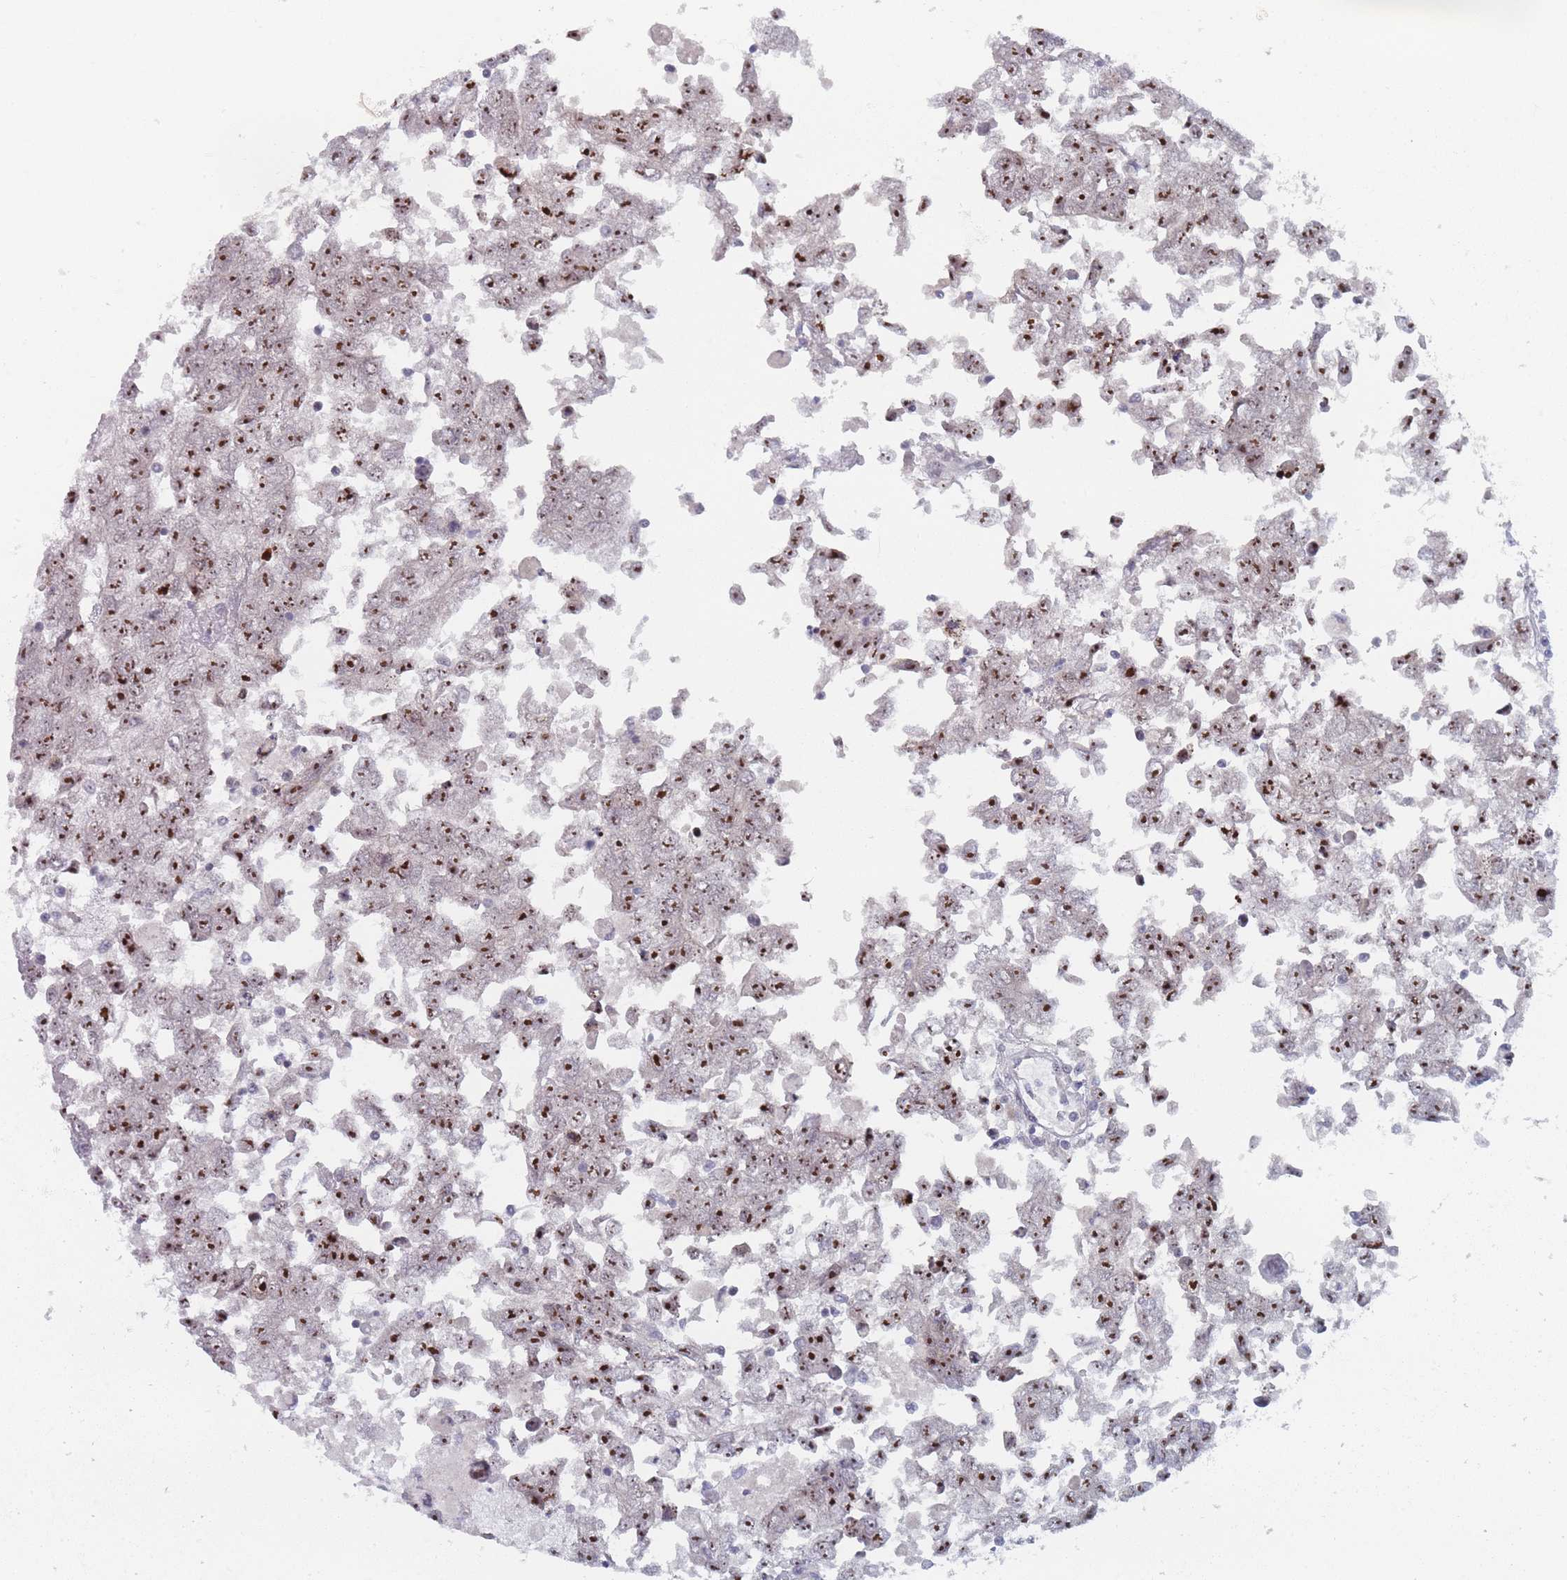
{"staining": {"intensity": "strong", "quantity": ">75%", "location": "nuclear"}, "tissue": "testis cancer", "cell_type": "Tumor cells", "image_type": "cancer", "snomed": [{"axis": "morphology", "description": "Carcinoma, Embryonal, NOS"}, {"axis": "topography", "description": "Testis"}], "caption": "Protein expression analysis of embryonal carcinoma (testis) reveals strong nuclear staining in about >75% of tumor cells.", "gene": "RNF8", "patient": {"sex": "male", "age": 25}}